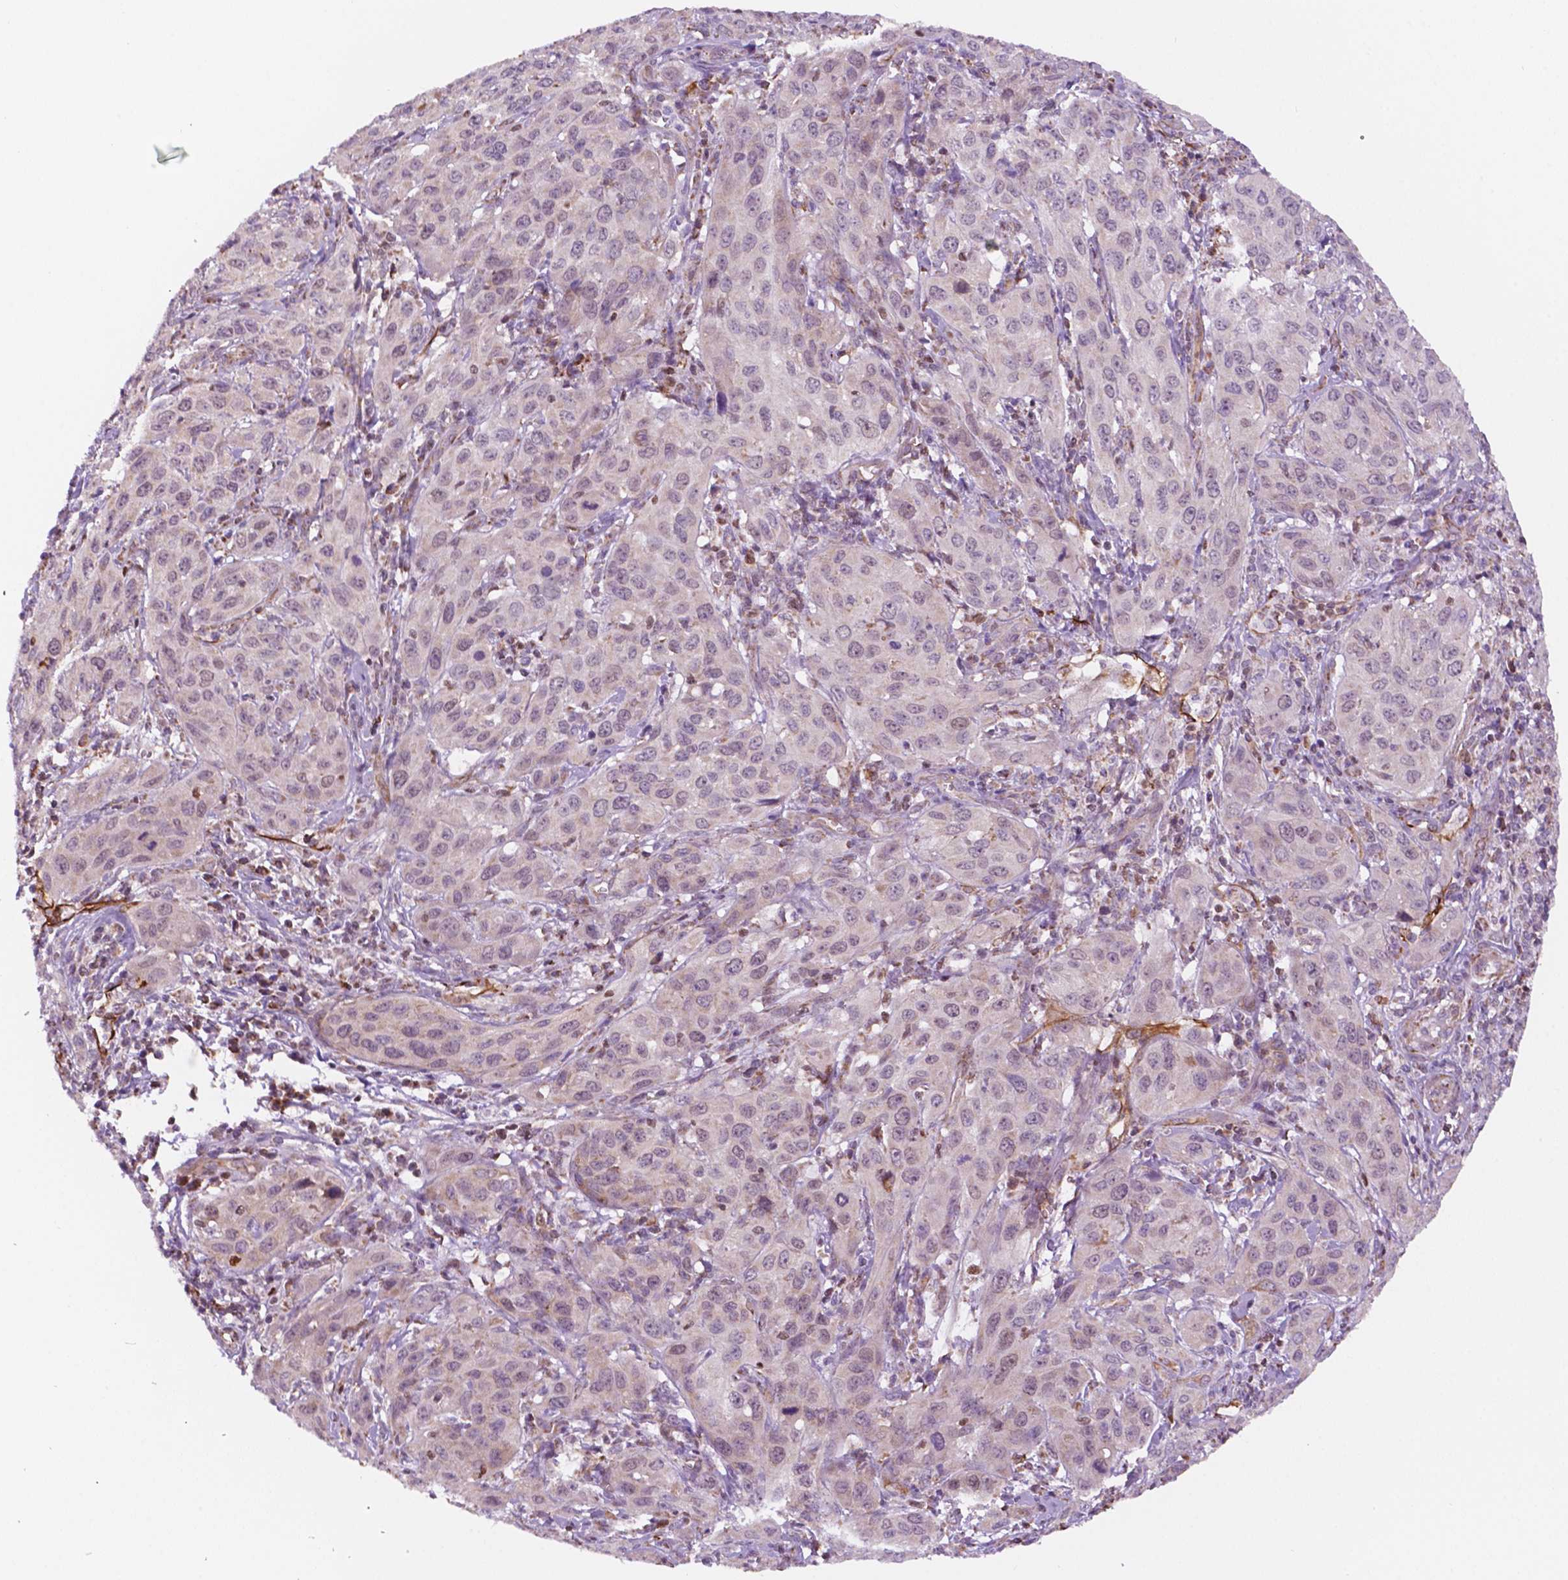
{"staining": {"intensity": "weak", "quantity": "<25%", "location": "cytoplasmic/membranous"}, "tissue": "cervical cancer", "cell_type": "Tumor cells", "image_type": "cancer", "snomed": [{"axis": "morphology", "description": "Normal tissue, NOS"}, {"axis": "morphology", "description": "Squamous cell carcinoma, NOS"}, {"axis": "topography", "description": "Cervix"}], "caption": "An image of human cervical cancer (squamous cell carcinoma) is negative for staining in tumor cells. (Stains: DAB (3,3'-diaminobenzidine) immunohistochemistry (IHC) with hematoxylin counter stain, Microscopy: brightfield microscopy at high magnification).", "gene": "GEMIN4", "patient": {"sex": "female", "age": 51}}